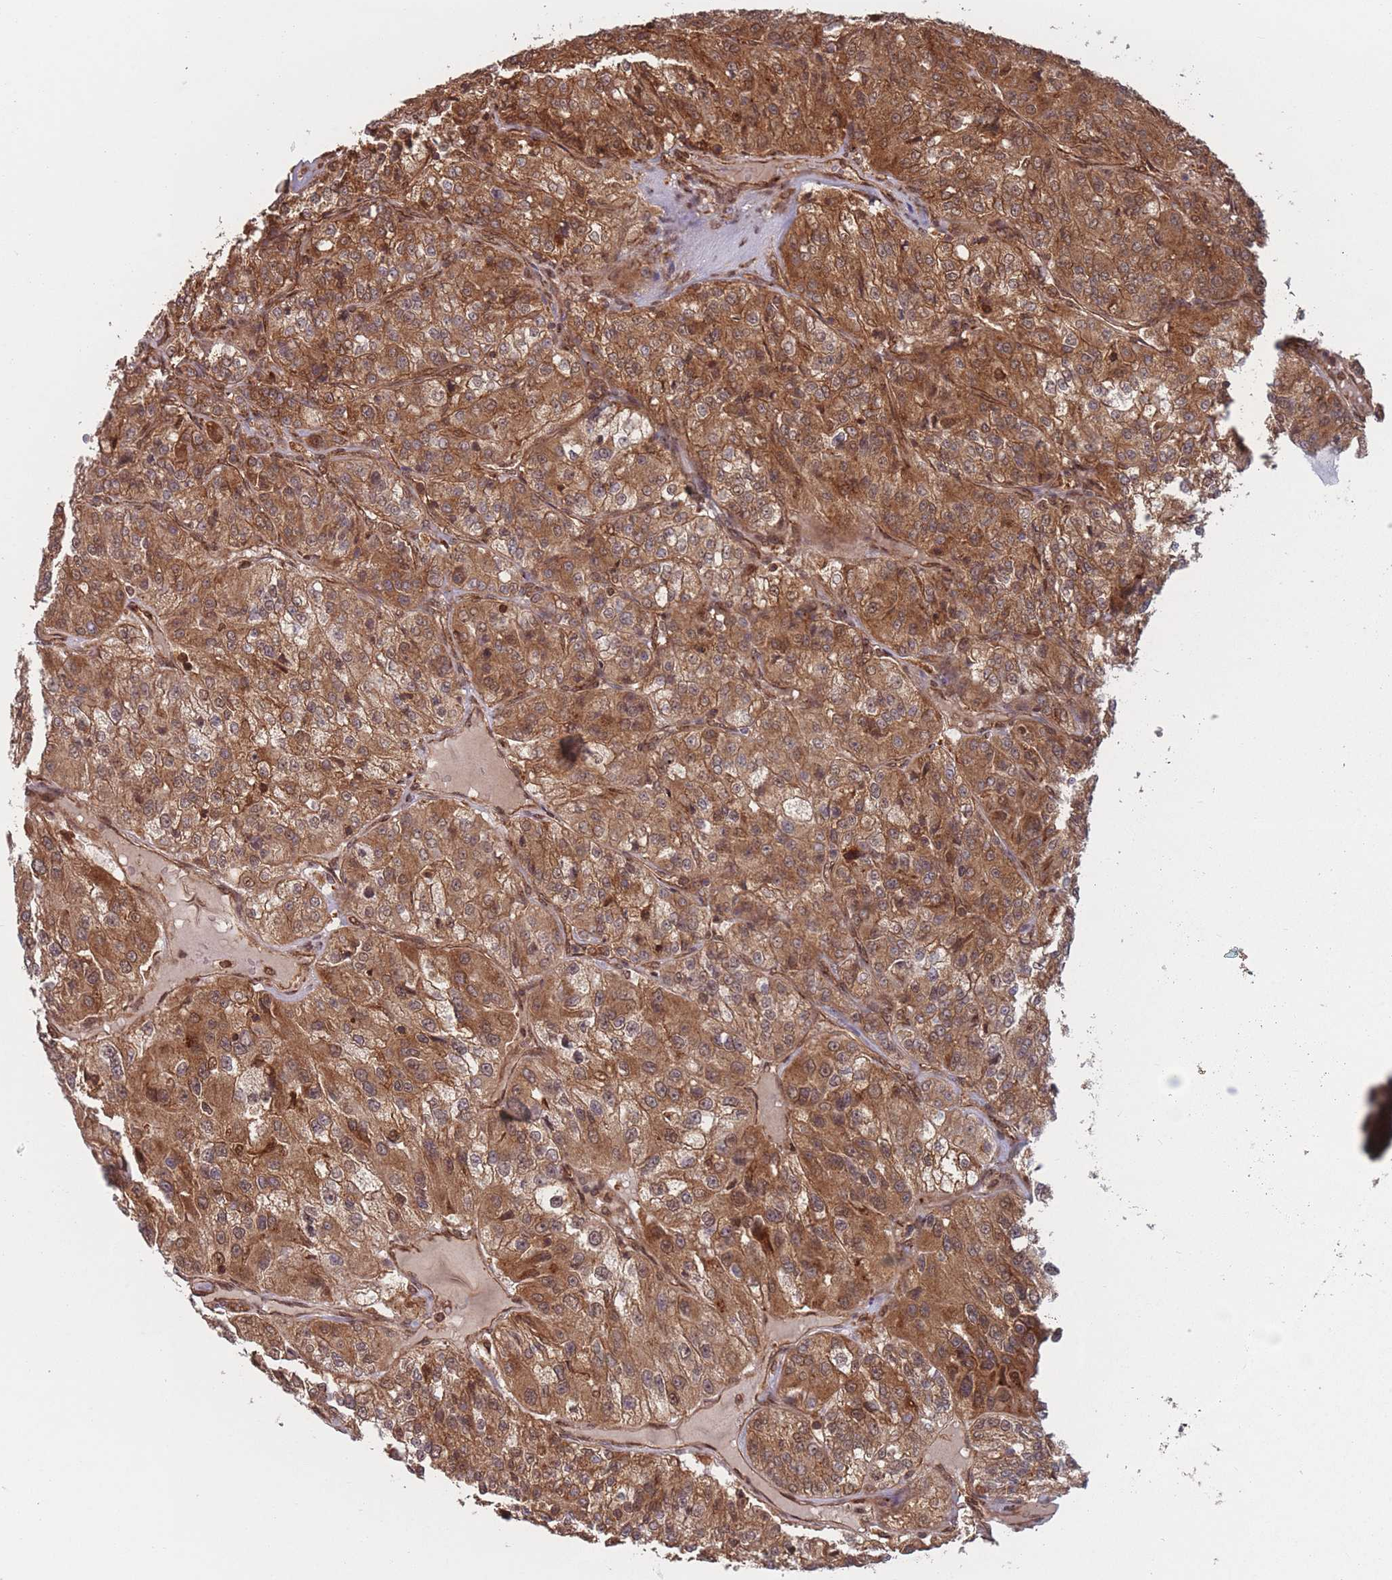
{"staining": {"intensity": "strong", "quantity": ">75%", "location": "cytoplasmic/membranous"}, "tissue": "renal cancer", "cell_type": "Tumor cells", "image_type": "cancer", "snomed": [{"axis": "morphology", "description": "Adenocarcinoma, NOS"}, {"axis": "topography", "description": "Kidney"}], "caption": "Immunohistochemistry image of renal cancer (adenocarcinoma) stained for a protein (brown), which reveals high levels of strong cytoplasmic/membranous positivity in approximately >75% of tumor cells.", "gene": "PODXL2", "patient": {"sex": "female", "age": 63}}